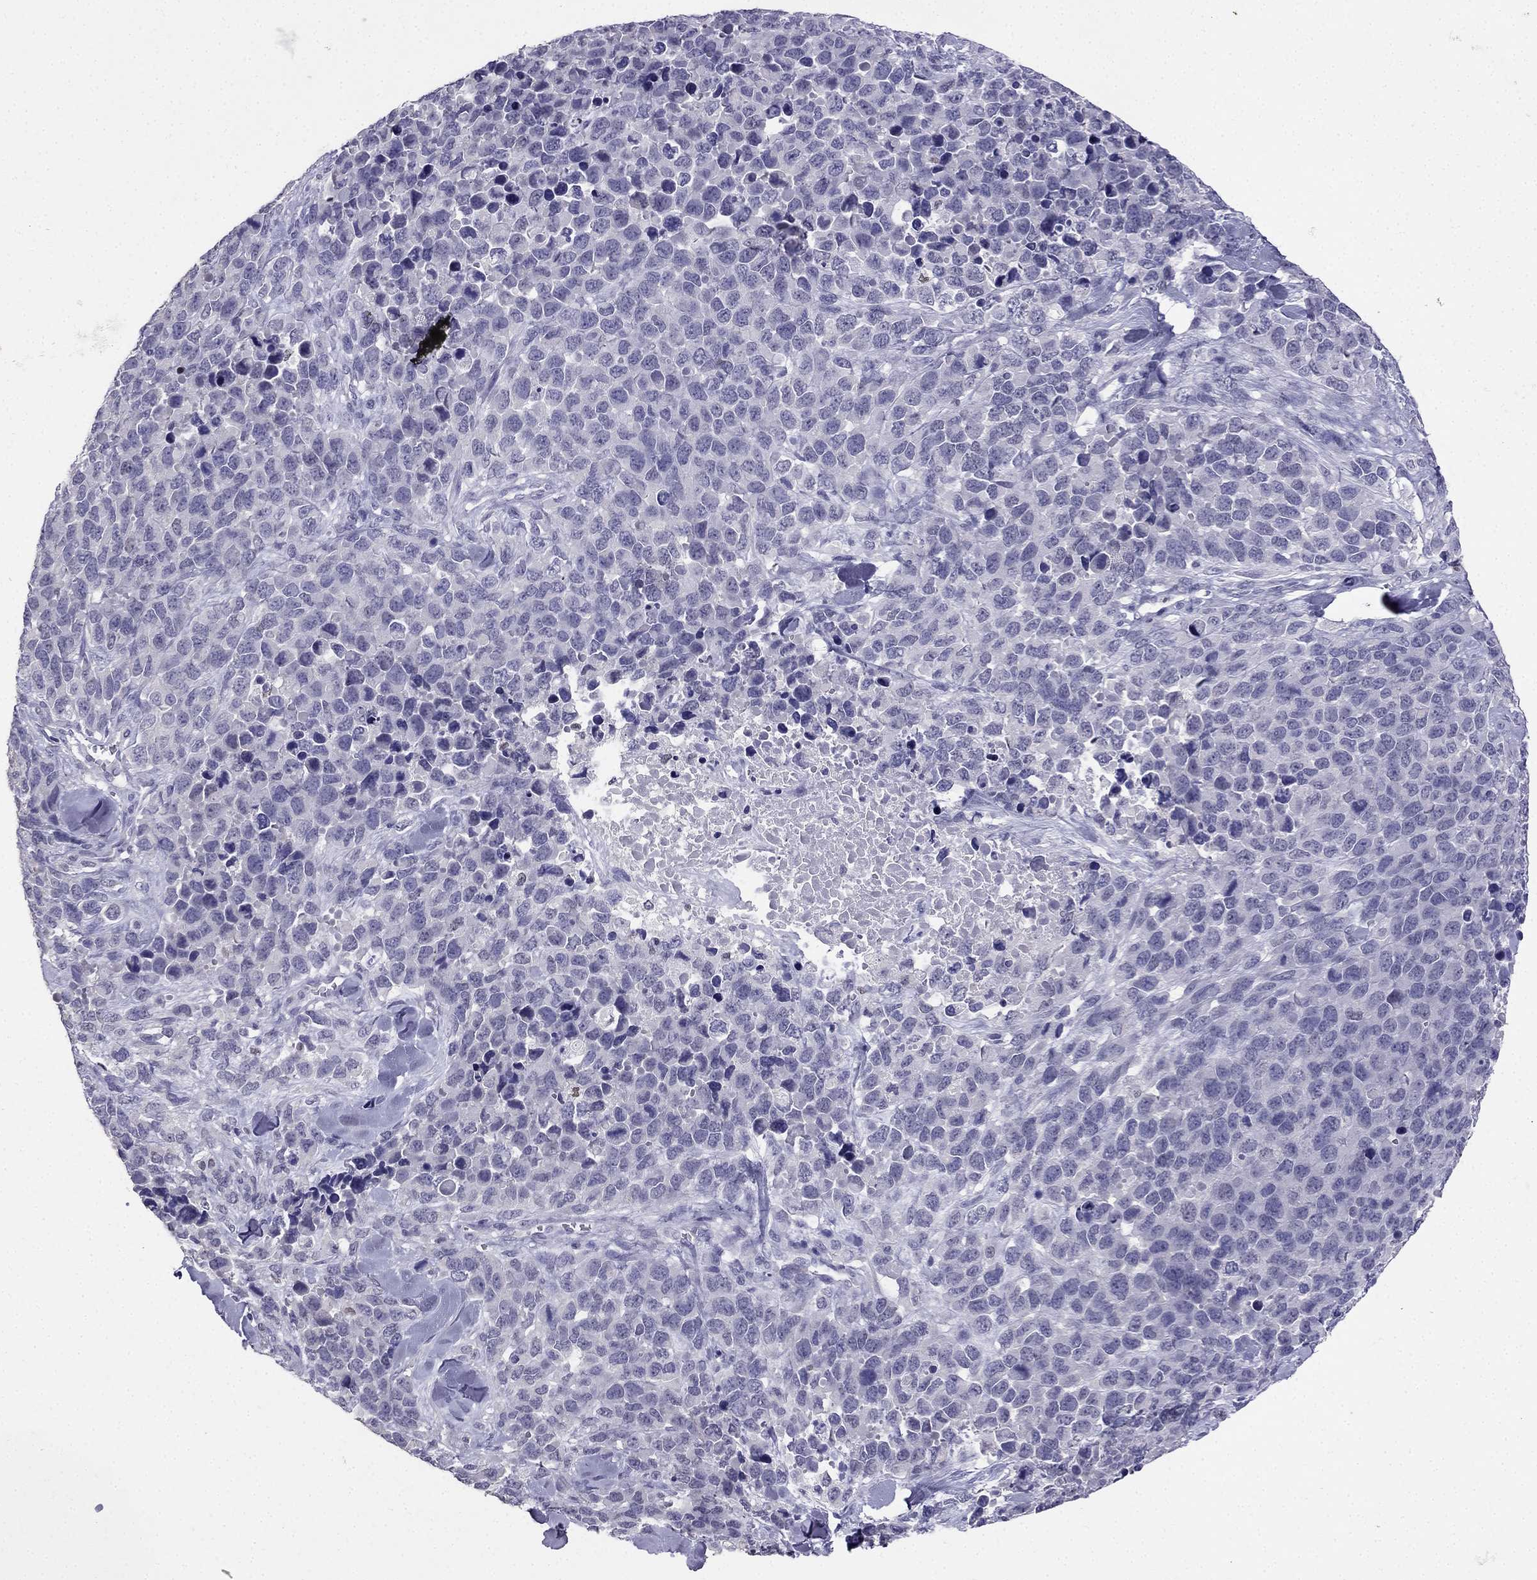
{"staining": {"intensity": "negative", "quantity": "none", "location": "none"}, "tissue": "melanoma", "cell_type": "Tumor cells", "image_type": "cancer", "snomed": [{"axis": "morphology", "description": "Malignant melanoma, Metastatic site"}, {"axis": "topography", "description": "Skin"}], "caption": "This is an IHC photomicrograph of human malignant melanoma (metastatic site). There is no staining in tumor cells.", "gene": "ARID3A", "patient": {"sex": "male", "age": 84}}